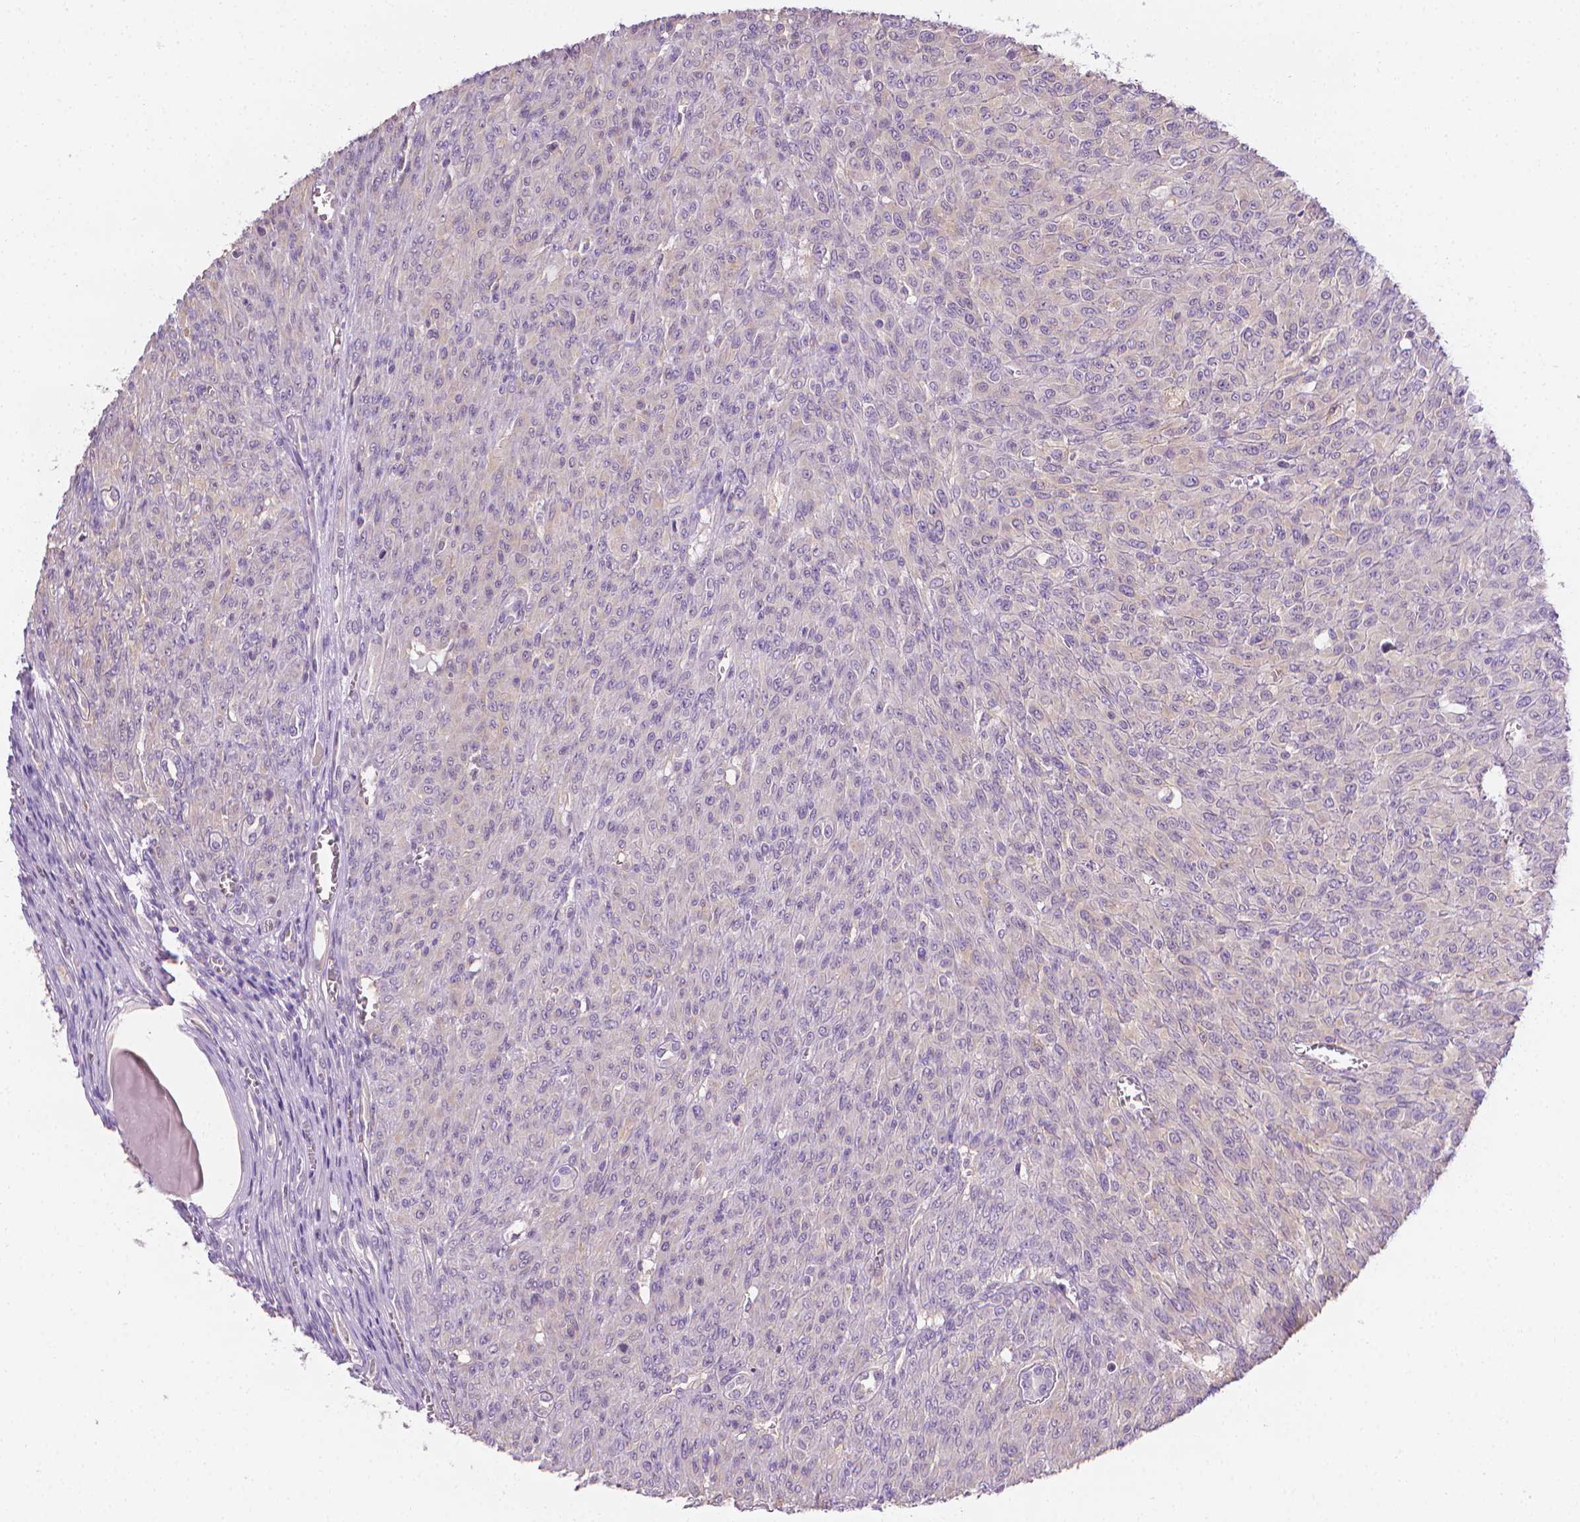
{"staining": {"intensity": "negative", "quantity": "none", "location": "none"}, "tissue": "renal cancer", "cell_type": "Tumor cells", "image_type": "cancer", "snomed": [{"axis": "morphology", "description": "Adenocarcinoma, NOS"}, {"axis": "topography", "description": "Kidney"}], "caption": "A micrograph of renal adenocarcinoma stained for a protein exhibits no brown staining in tumor cells.", "gene": "FASN", "patient": {"sex": "male", "age": 58}}